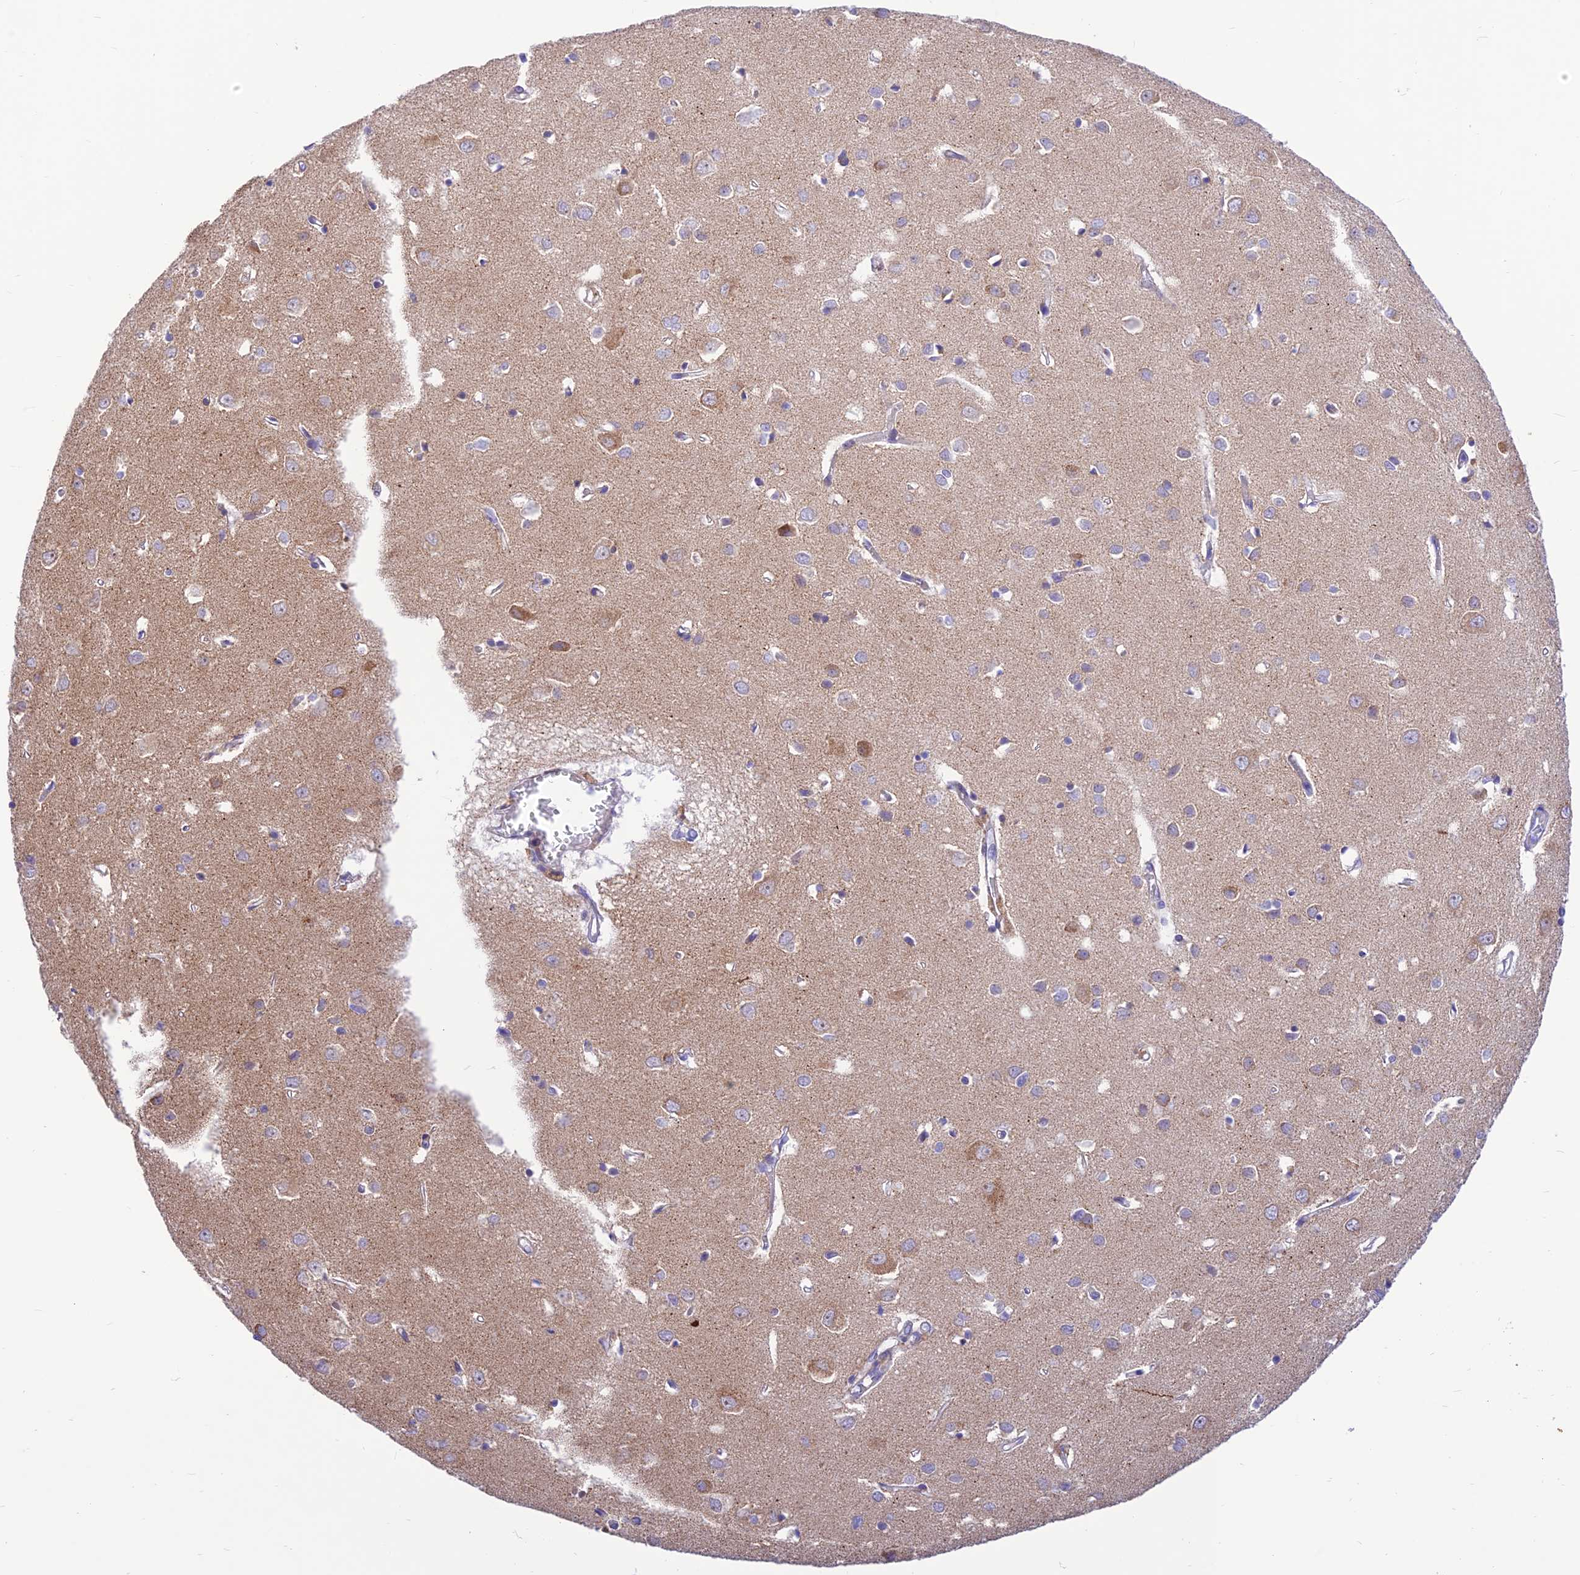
{"staining": {"intensity": "negative", "quantity": "none", "location": "none"}, "tissue": "cerebral cortex", "cell_type": "Endothelial cells", "image_type": "normal", "snomed": [{"axis": "morphology", "description": "Normal tissue, NOS"}, {"axis": "topography", "description": "Cerebral cortex"}], "caption": "A high-resolution photomicrograph shows immunohistochemistry staining of normal cerebral cortex, which reveals no significant expression in endothelial cells.", "gene": "FAM186B", "patient": {"sex": "female", "age": 64}}